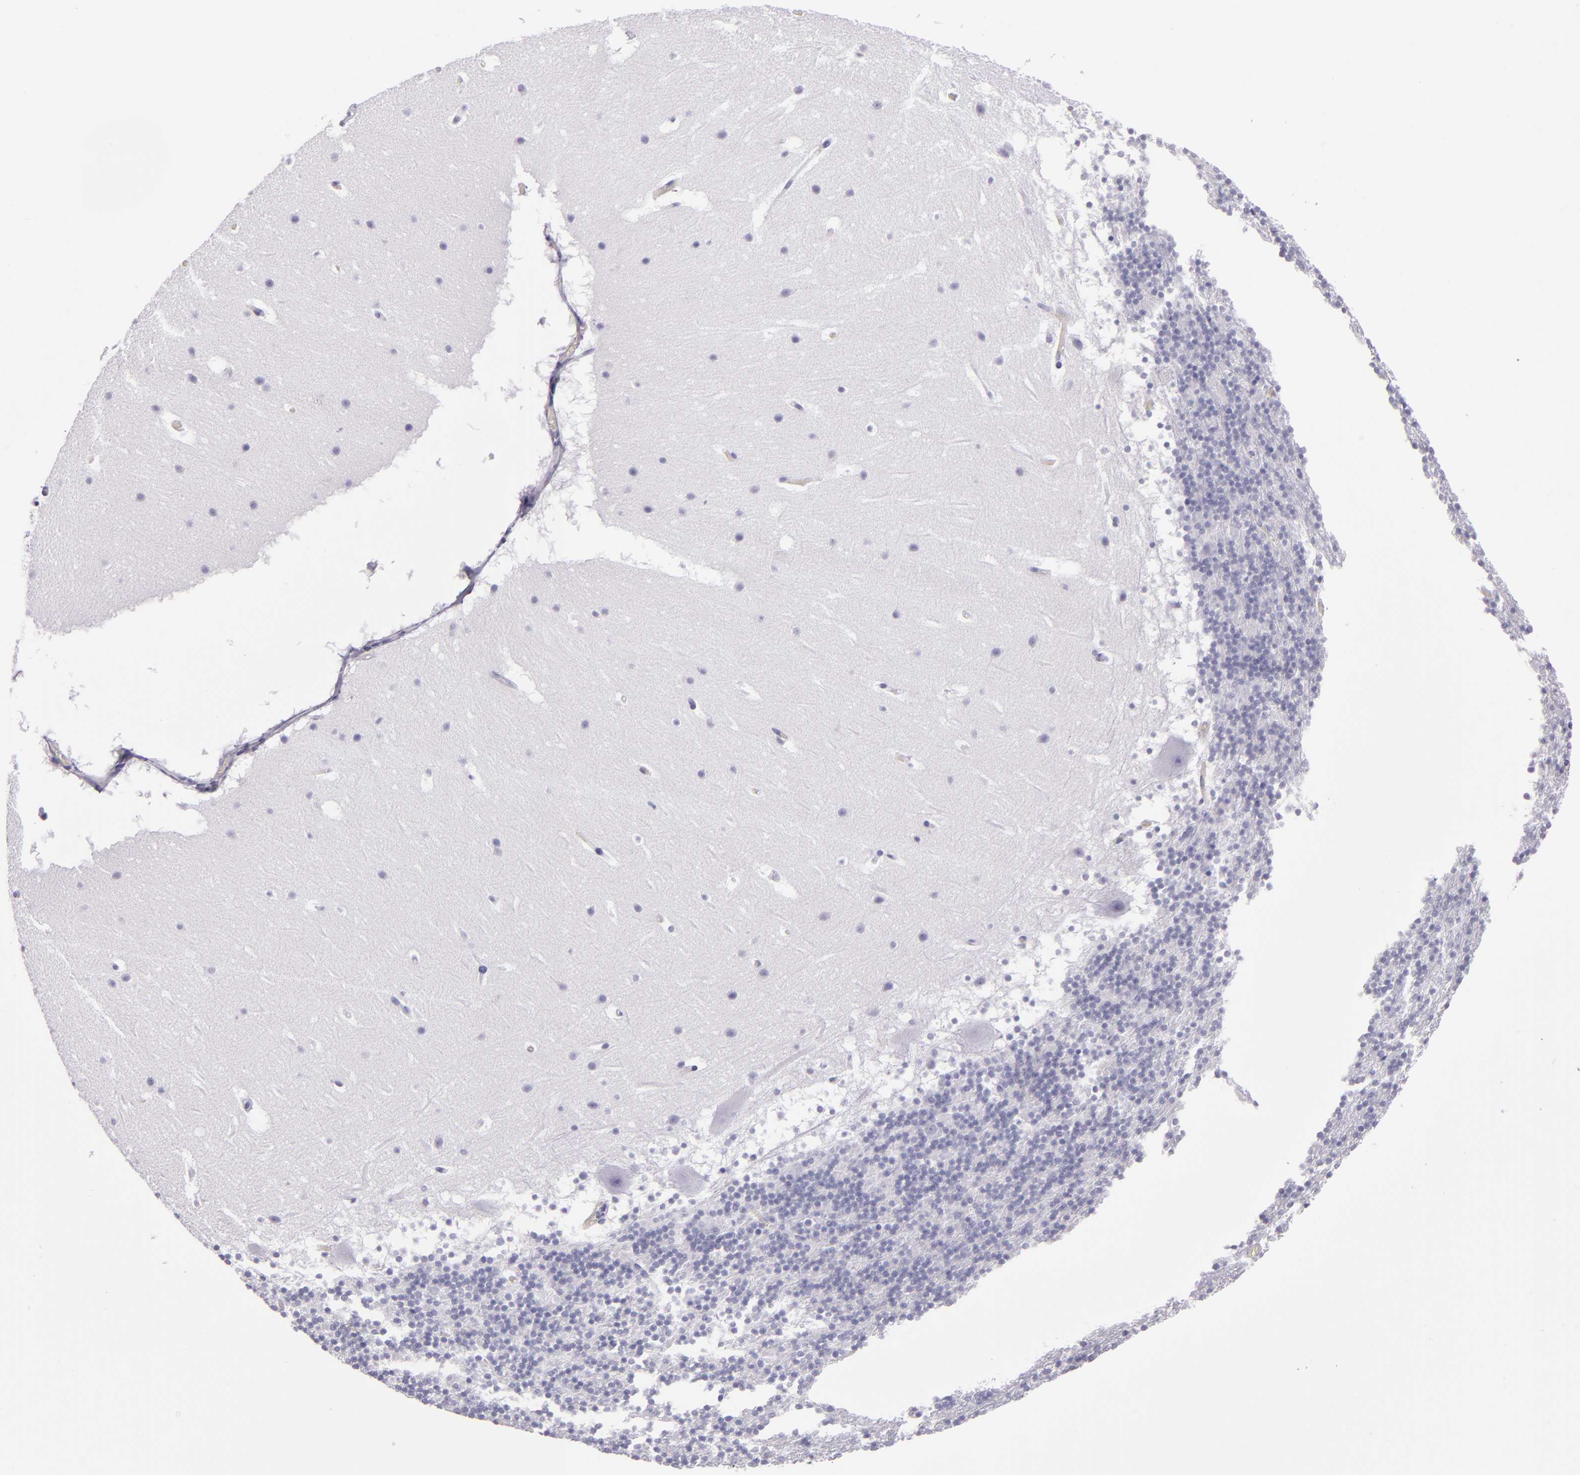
{"staining": {"intensity": "negative", "quantity": "none", "location": "none"}, "tissue": "cerebellum", "cell_type": "Cells in granular layer", "image_type": "normal", "snomed": [{"axis": "morphology", "description": "Normal tissue, NOS"}, {"axis": "topography", "description": "Cerebellum"}], "caption": "This is a image of immunohistochemistry (IHC) staining of normal cerebellum, which shows no staining in cells in granular layer. (DAB IHC visualized using brightfield microscopy, high magnification).", "gene": "CR2", "patient": {"sex": "male", "age": 45}}